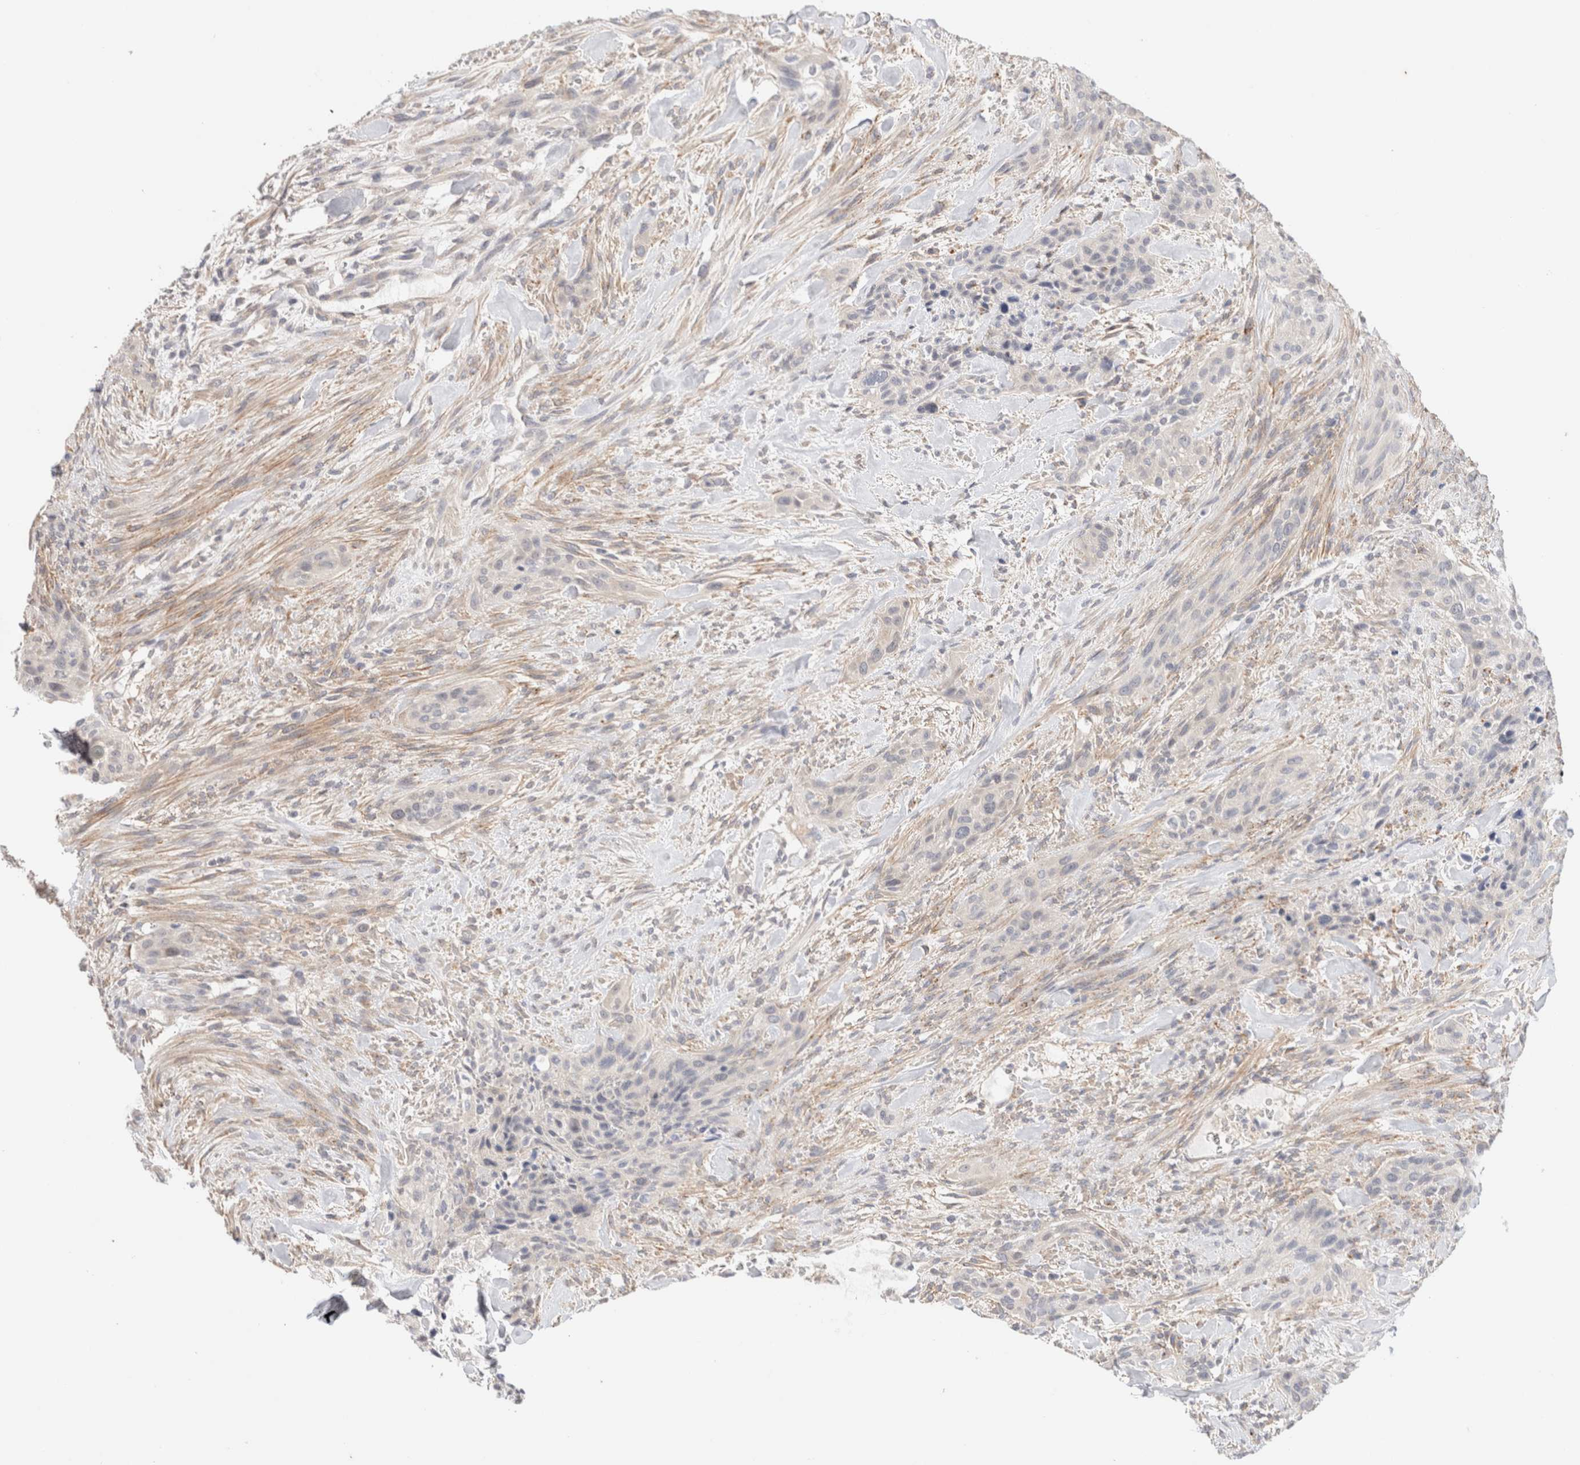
{"staining": {"intensity": "negative", "quantity": "none", "location": "none"}, "tissue": "urothelial cancer", "cell_type": "Tumor cells", "image_type": "cancer", "snomed": [{"axis": "morphology", "description": "Urothelial carcinoma, High grade"}, {"axis": "topography", "description": "Urinary bladder"}], "caption": "The histopathology image reveals no staining of tumor cells in high-grade urothelial carcinoma. (DAB (3,3'-diaminobenzidine) immunohistochemistry visualized using brightfield microscopy, high magnification).", "gene": "SPRTN", "patient": {"sex": "male", "age": 35}}